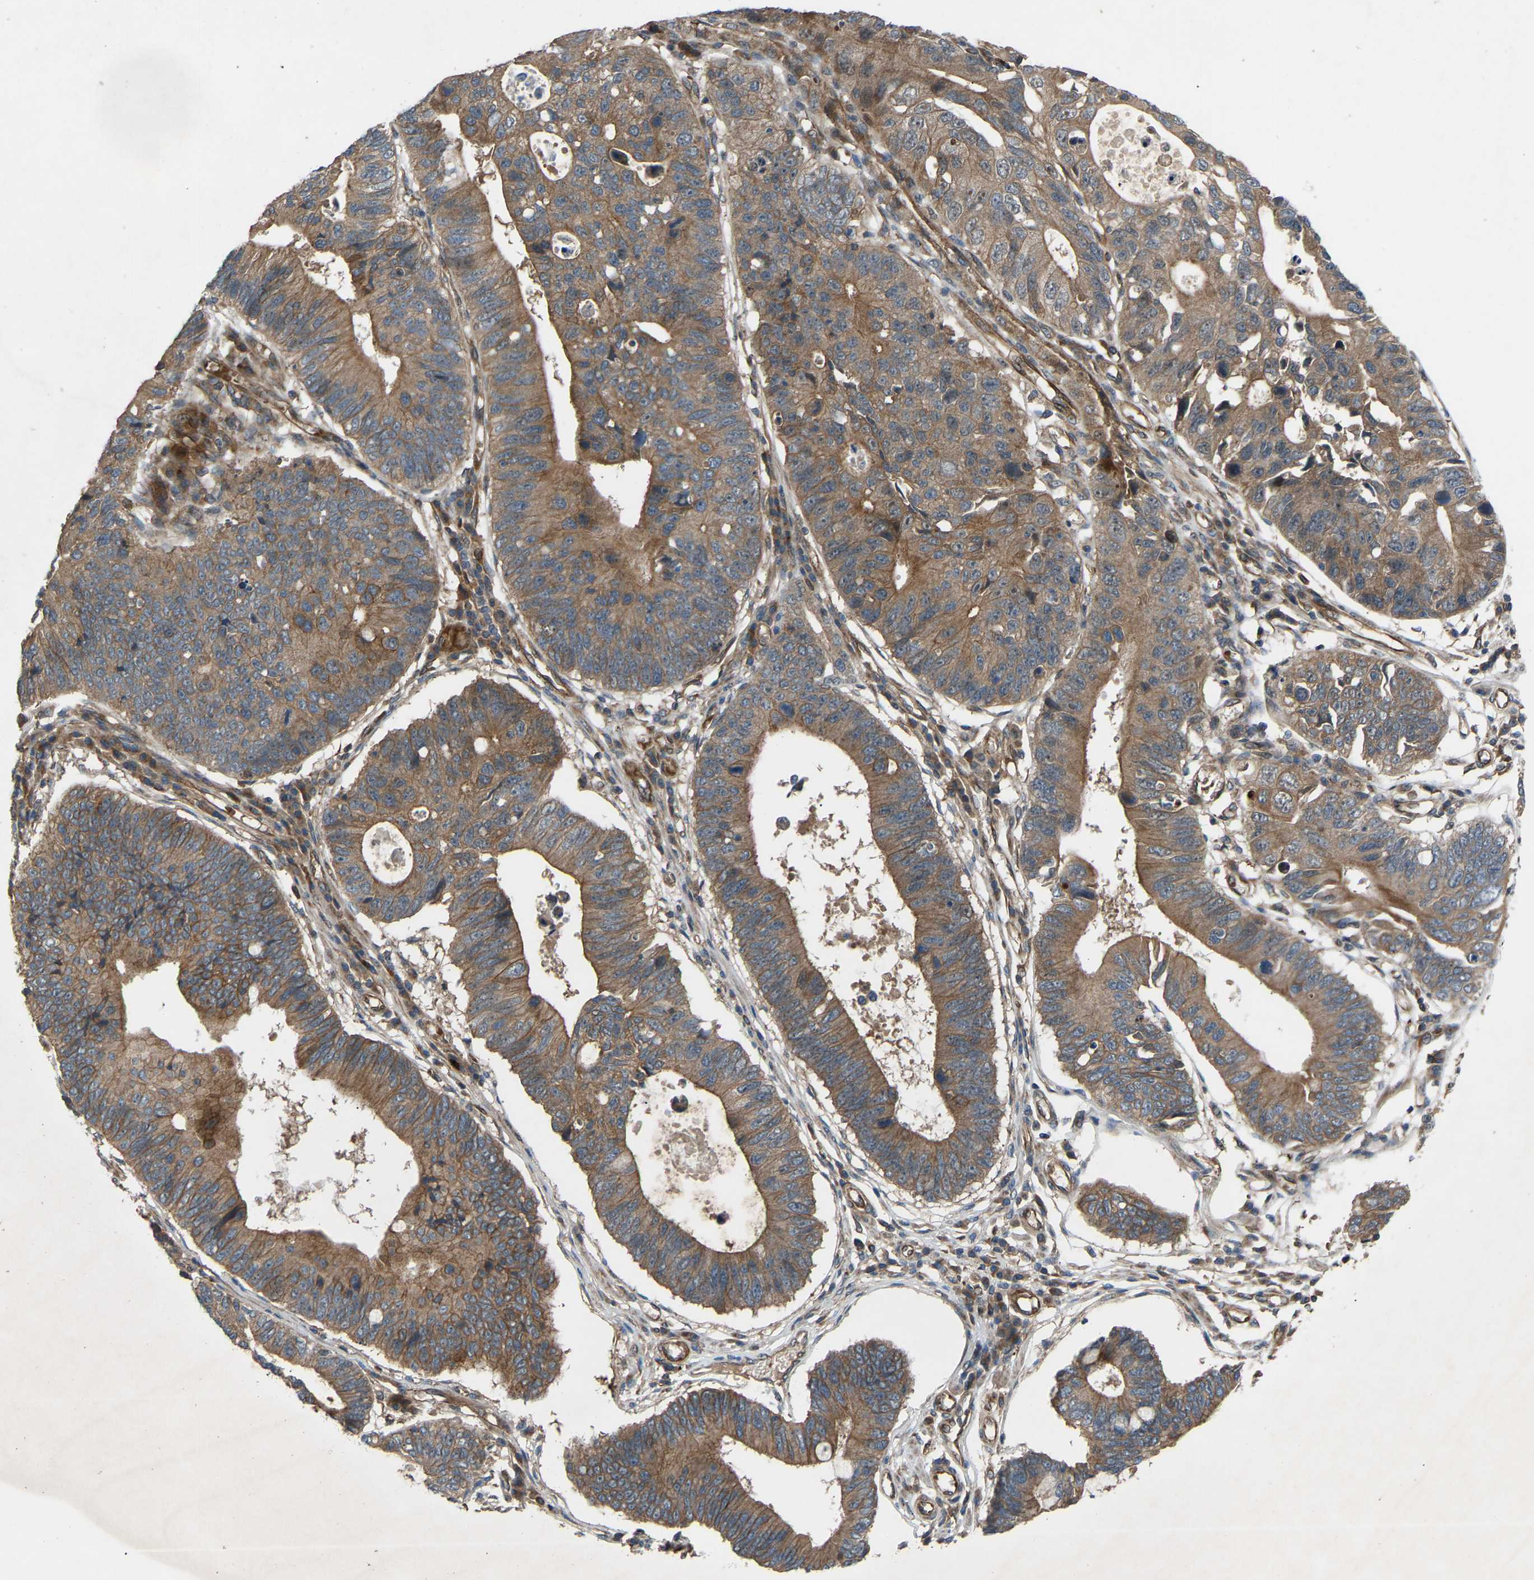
{"staining": {"intensity": "moderate", "quantity": ">75%", "location": "cytoplasmic/membranous"}, "tissue": "stomach cancer", "cell_type": "Tumor cells", "image_type": "cancer", "snomed": [{"axis": "morphology", "description": "Adenocarcinoma, NOS"}, {"axis": "topography", "description": "Stomach"}], "caption": "Immunohistochemical staining of stomach cancer (adenocarcinoma) reveals medium levels of moderate cytoplasmic/membranous protein positivity in about >75% of tumor cells. (DAB (3,3'-diaminobenzidine) = brown stain, brightfield microscopy at high magnification).", "gene": "GAS2L1", "patient": {"sex": "male", "age": 59}}